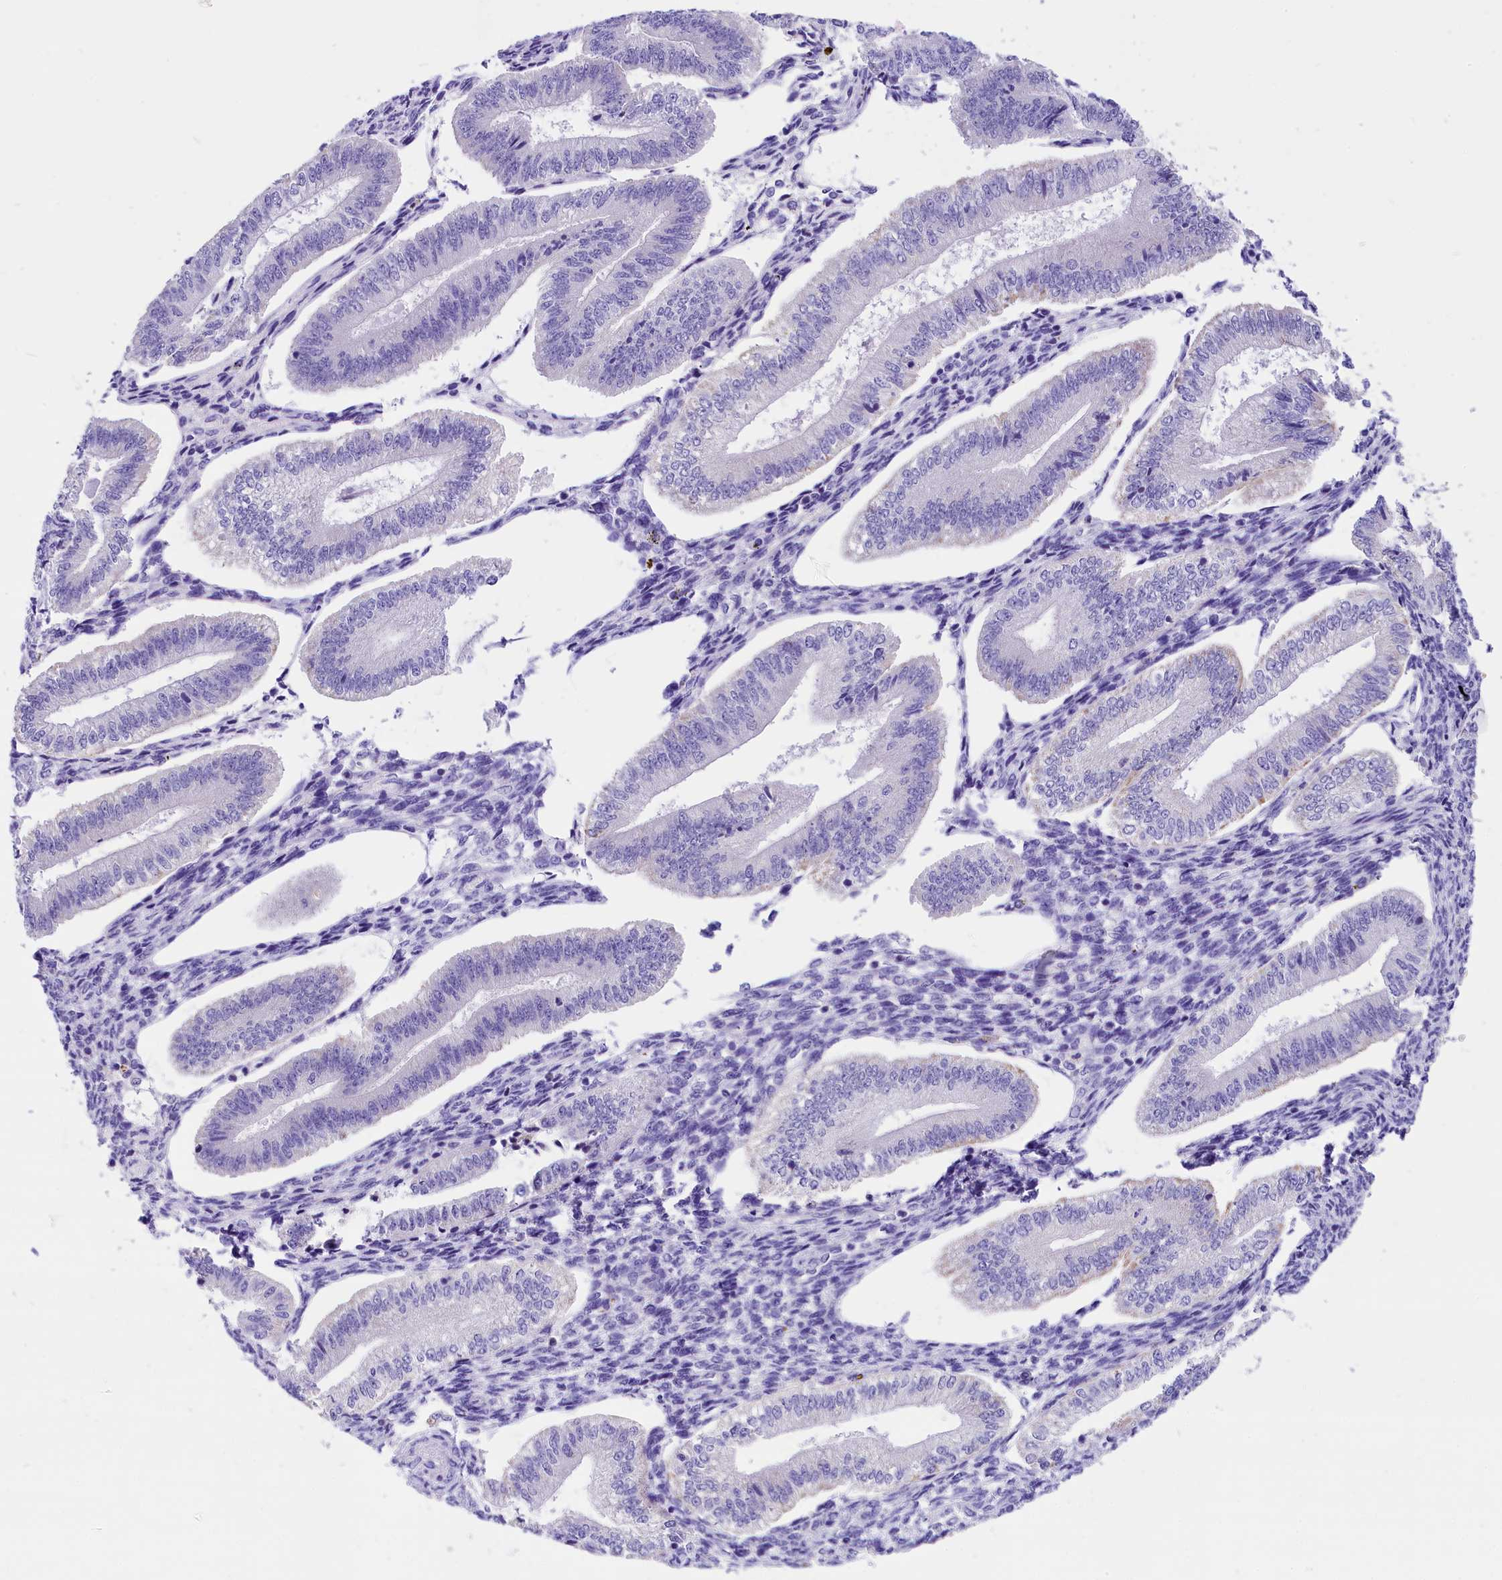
{"staining": {"intensity": "negative", "quantity": "none", "location": "none"}, "tissue": "endometrium", "cell_type": "Cells in endometrial stroma", "image_type": "normal", "snomed": [{"axis": "morphology", "description": "Normal tissue, NOS"}, {"axis": "topography", "description": "Endometrium"}], "caption": "Human endometrium stained for a protein using immunohistochemistry (IHC) exhibits no positivity in cells in endometrial stroma.", "gene": "ABAT", "patient": {"sex": "female", "age": 34}}